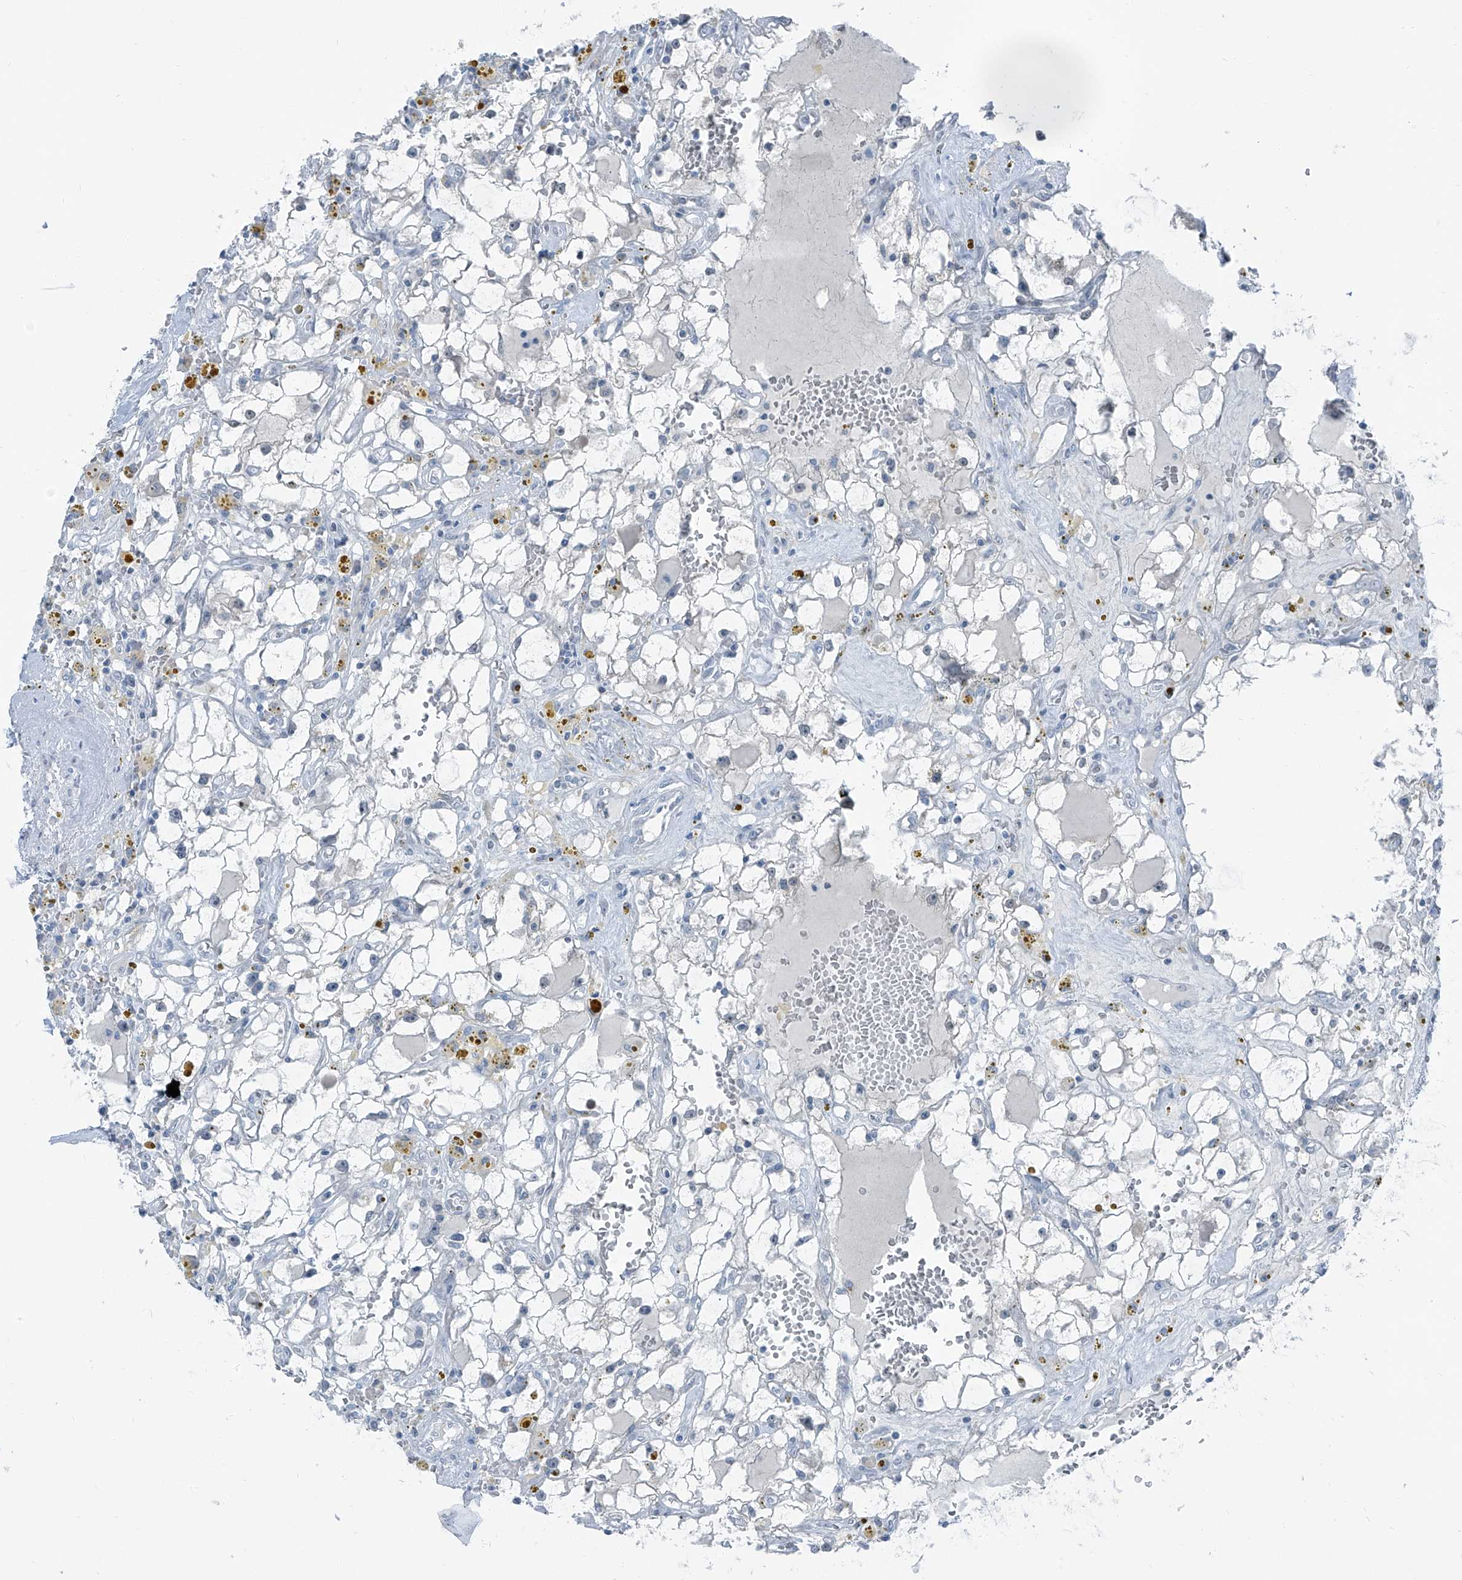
{"staining": {"intensity": "negative", "quantity": "none", "location": "none"}, "tissue": "renal cancer", "cell_type": "Tumor cells", "image_type": "cancer", "snomed": [{"axis": "morphology", "description": "Adenocarcinoma, NOS"}, {"axis": "topography", "description": "Kidney"}], "caption": "DAB immunohistochemical staining of renal cancer displays no significant expression in tumor cells.", "gene": "RGN", "patient": {"sex": "male", "age": 56}}